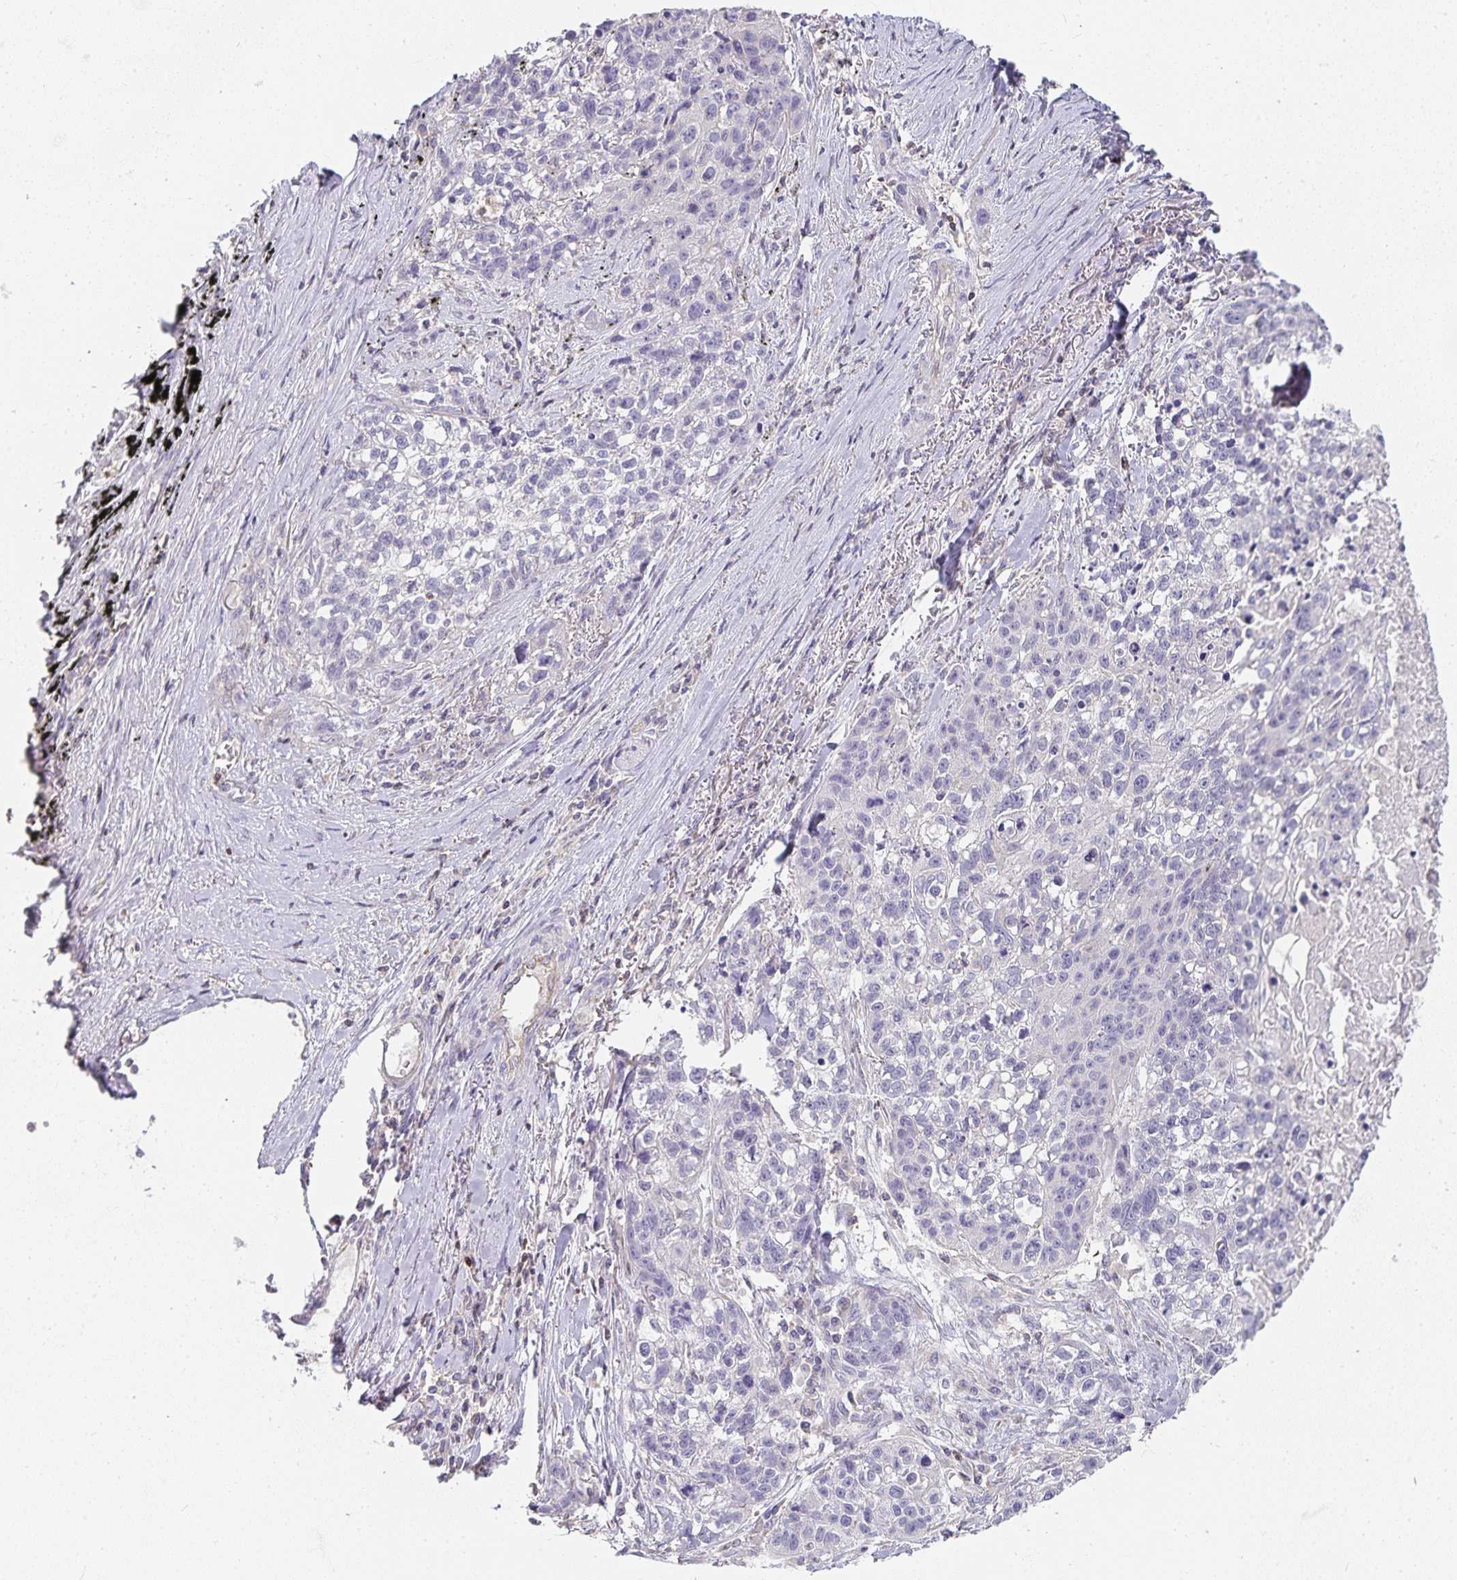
{"staining": {"intensity": "negative", "quantity": "none", "location": "none"}, "tissue": "lung cancer", "cell_type": "Tumor cells", "image_type": "cancer", "snomed": [{"axis": "morphology", "description": "Squamous cell carcinoma, NOS"}, {"axis": "topography", "description": "Lung"}], "caption": "Human lung cancer (squamous cell carcinoma) stained for a protein using IHC demonstrates no staining in tumor cells.", "gene": "GATA3", "patient": {"sex": "male", "age": 74}}